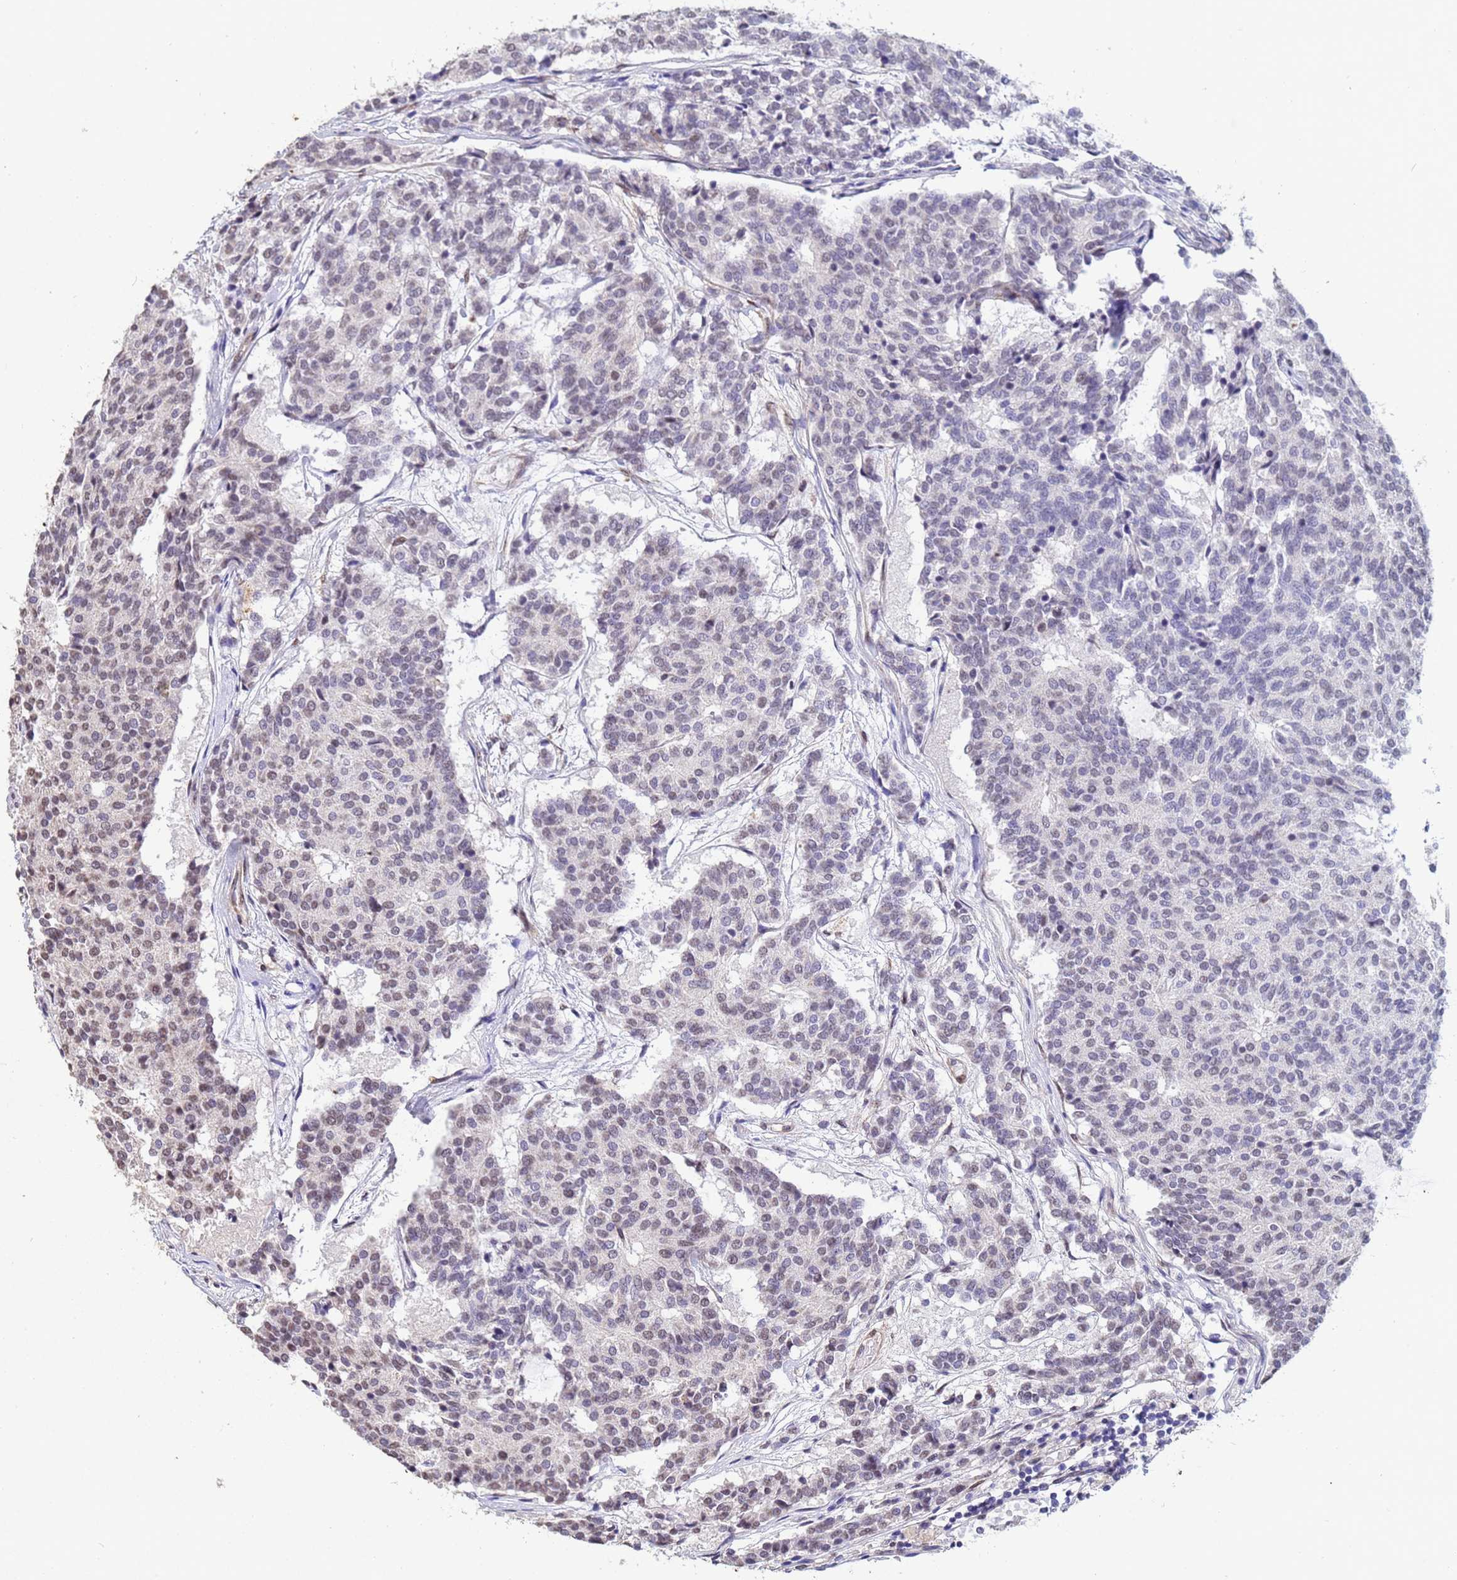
{"staining": {"intensity": "weak", "quantity": "25%-75%", "location": "nuclear"}, "tissue": "carcinoid", "cell_type": "Tumor cells", "image_type": "cancer", "snomed": [{"axis": "morphology", "description": "Carcinoid, malignant, NOS"}, {"axis": "topography", "description": "Pancreas"}], "caption": "Human carcinoid stained with a protein marker shows weak staining in tumor cells.", "gene": "TRIP6", "patient": {"sex": "female", "age": 54}}